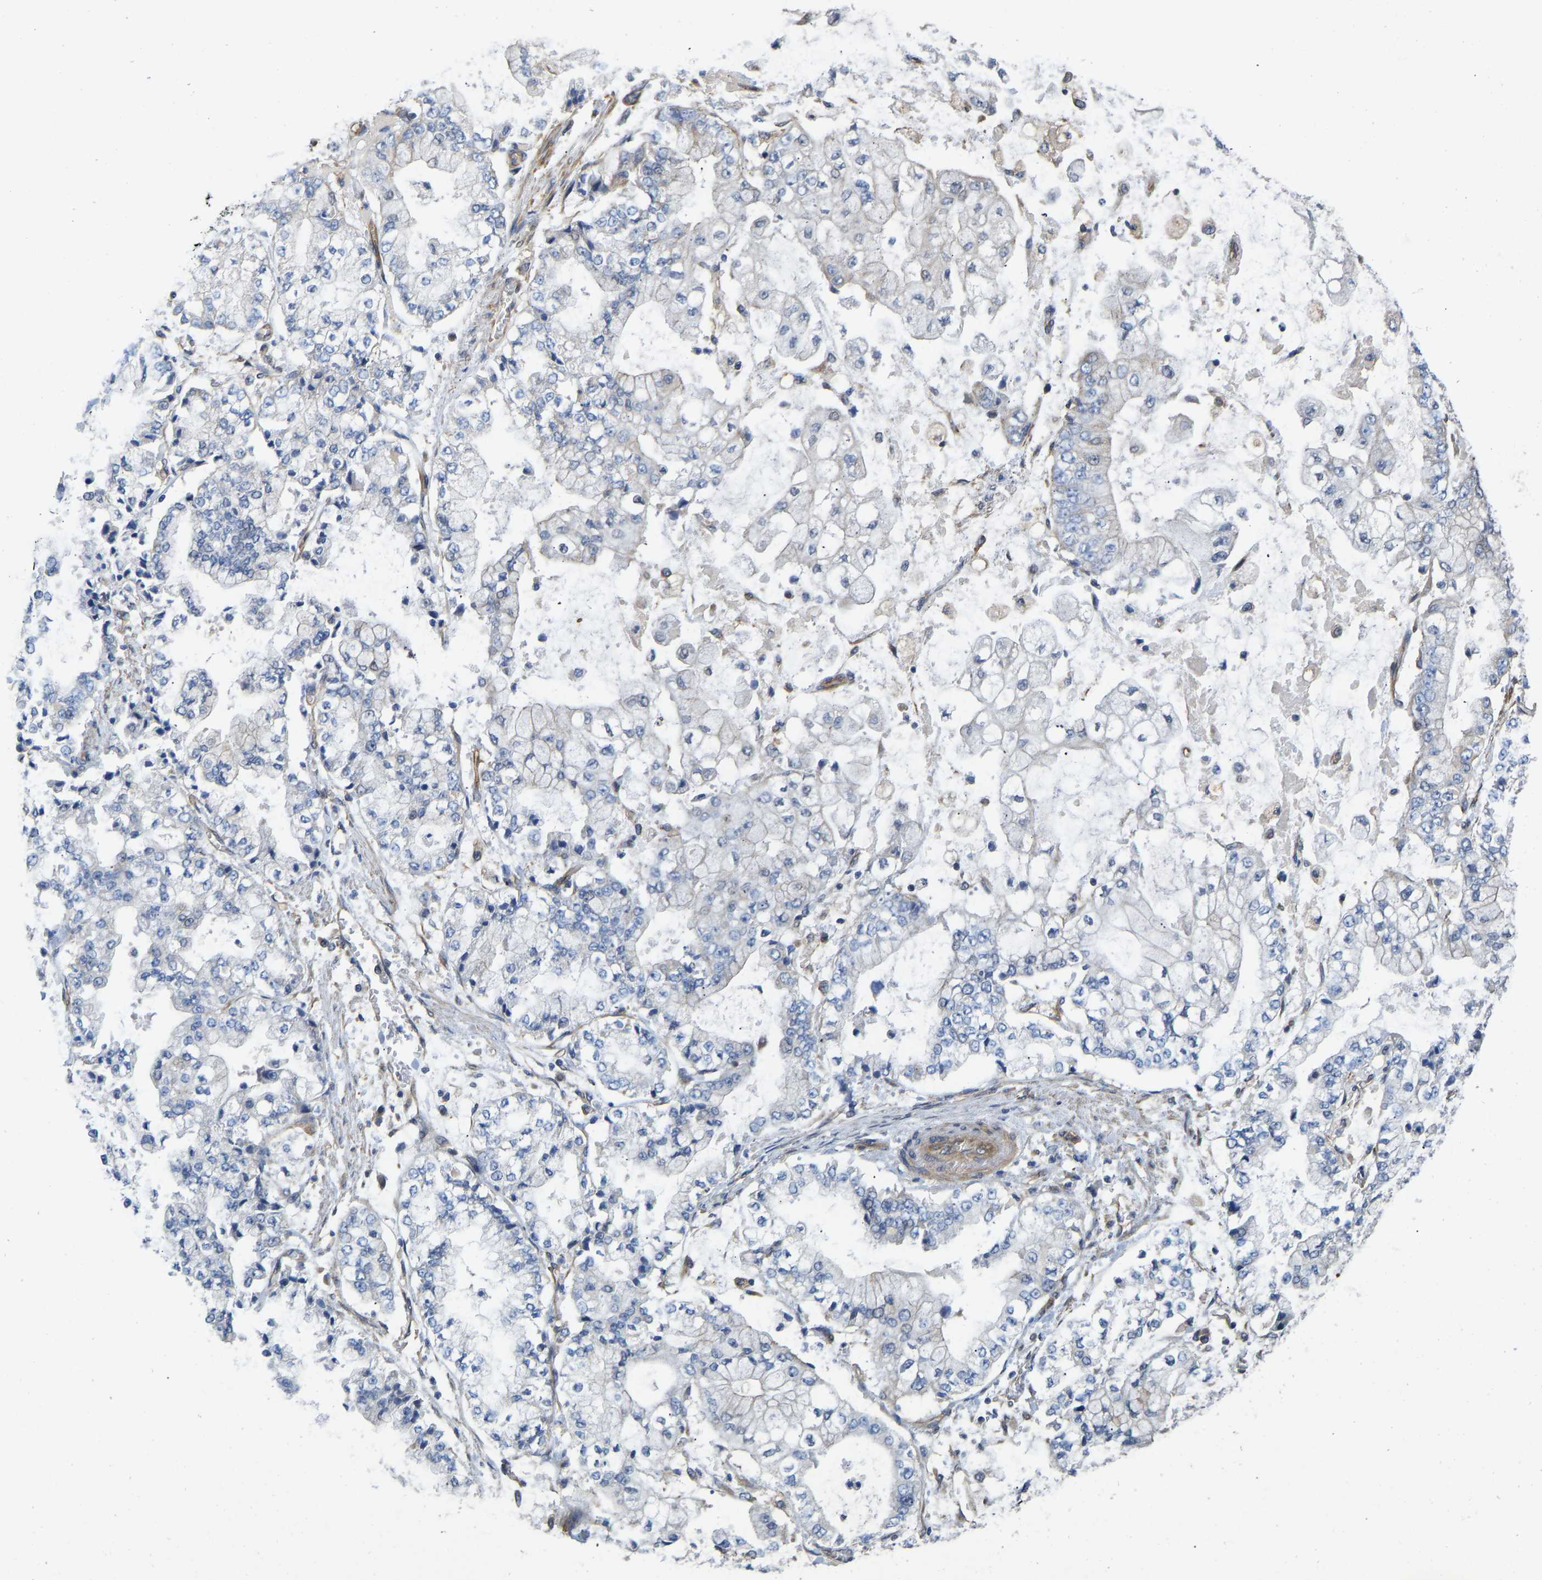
{"staining": {"intensity": "negative", "quantity": "none", "location": "none"}, "tissue": "stomach cancer", "cell_type": "Tumor cells", "image_type": "cancer", "snomed": [{"axis": "morphology", "description": "Adenocarcinoma, NOS"}, {"axis": "topography", "description": "Stomach"}], "caption": "High power microscopy micrograph of an immunohistochemistry (IHC) micrograph of adenocarcinoma (stomach), revealing no significant staining in tumor cells.", "gene": "ELMO2", "patient": {"sex": "male", "age": 76}}